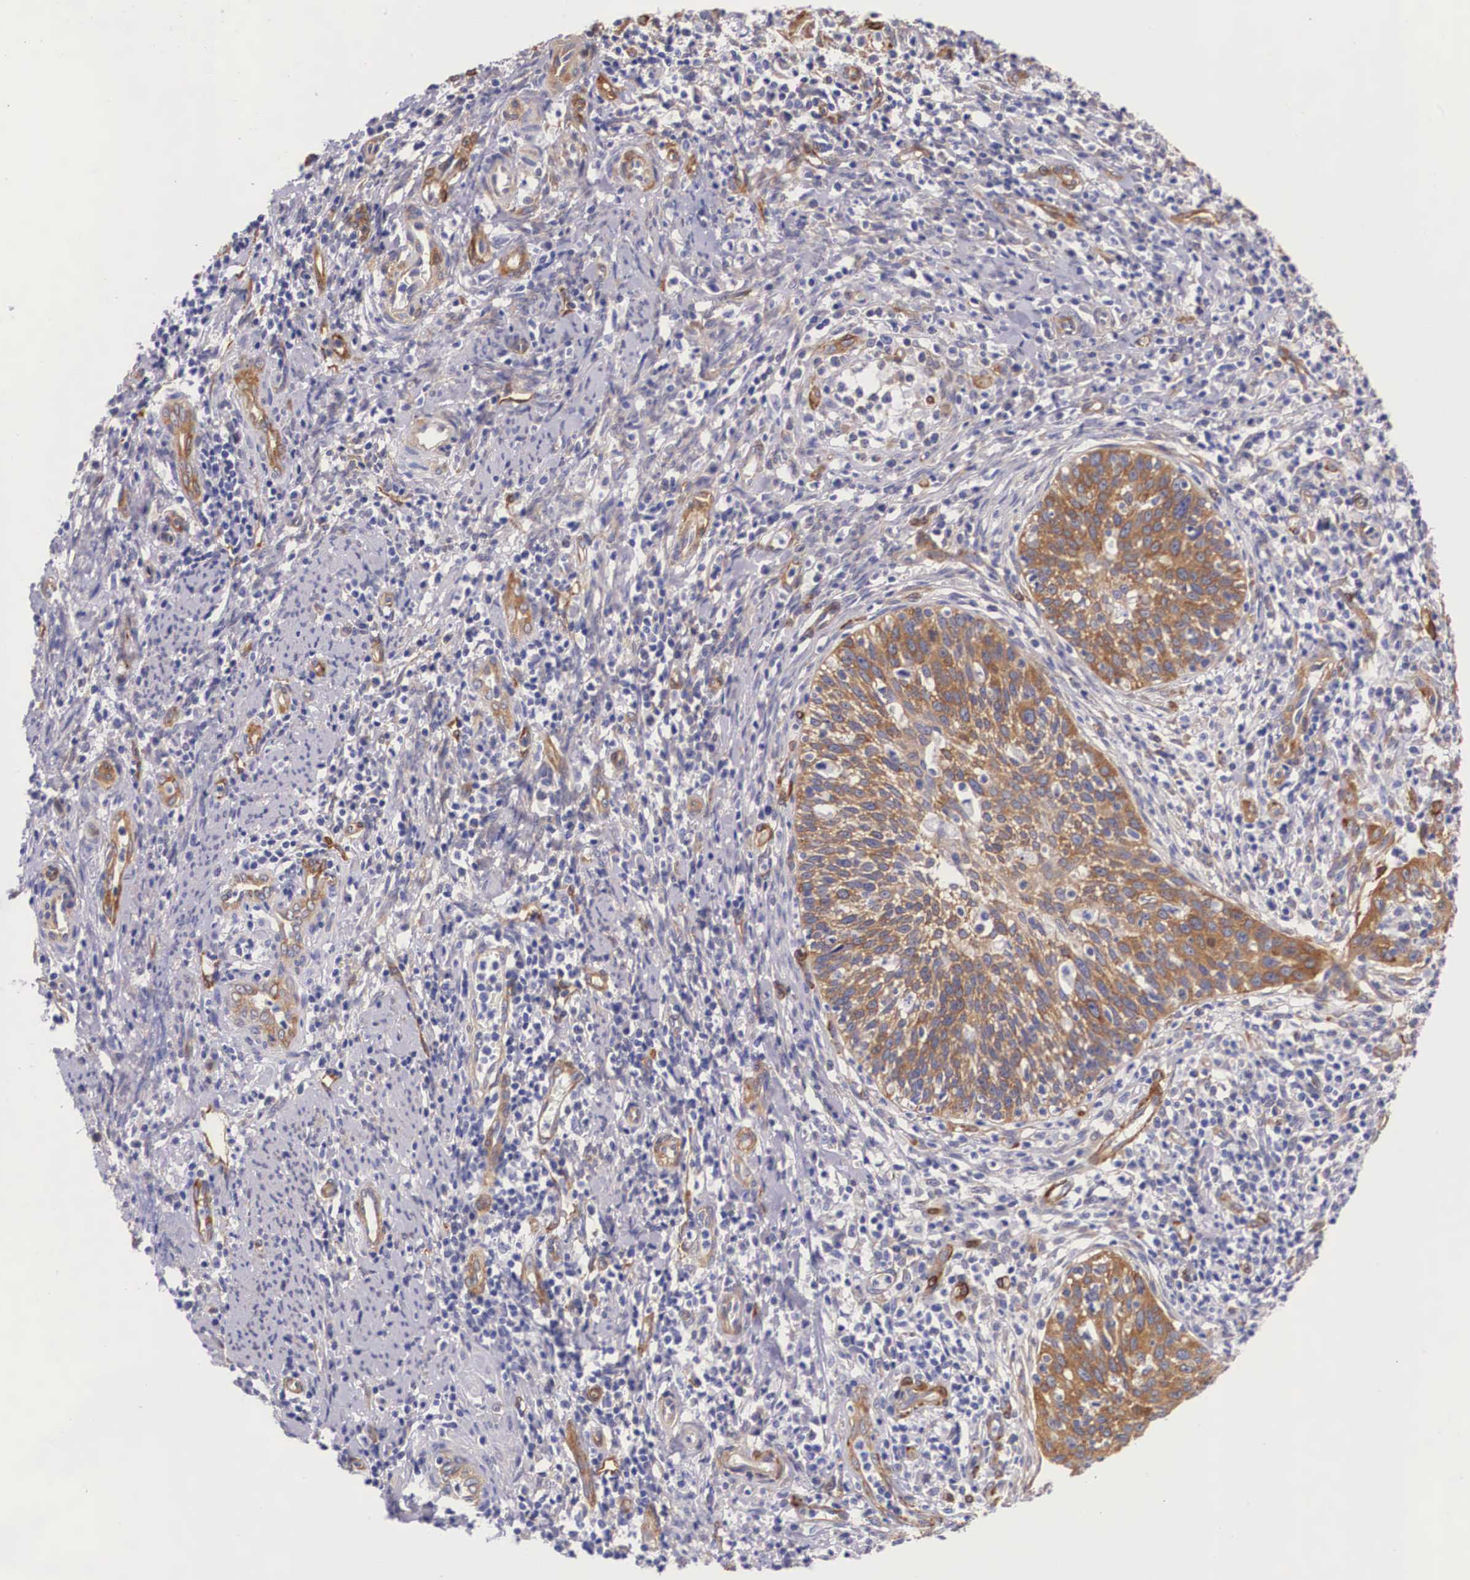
{"staining": {"intensity": "strong", "quantity": ">75%", "location": "cytoplasmic/membranous"}, "tissue": "cervical cancer", "cell_type": "Tumor cells", "image_type": "cancer", "snomed": [{"axis": "morphology", "description": "Squamous cell carcinoma, NOS"}, {"axis": "topography", "description": "Cervix"}], "caption": "A brown stain shows strong cytoplasmic/membranous expression of a protein in human cervical cancer tumor cells. (brown staining indicates protein expression, while blue staining denotes nuclei).", "gene": "BCAR1", "patient": {"sex": "female", "age": 41}}